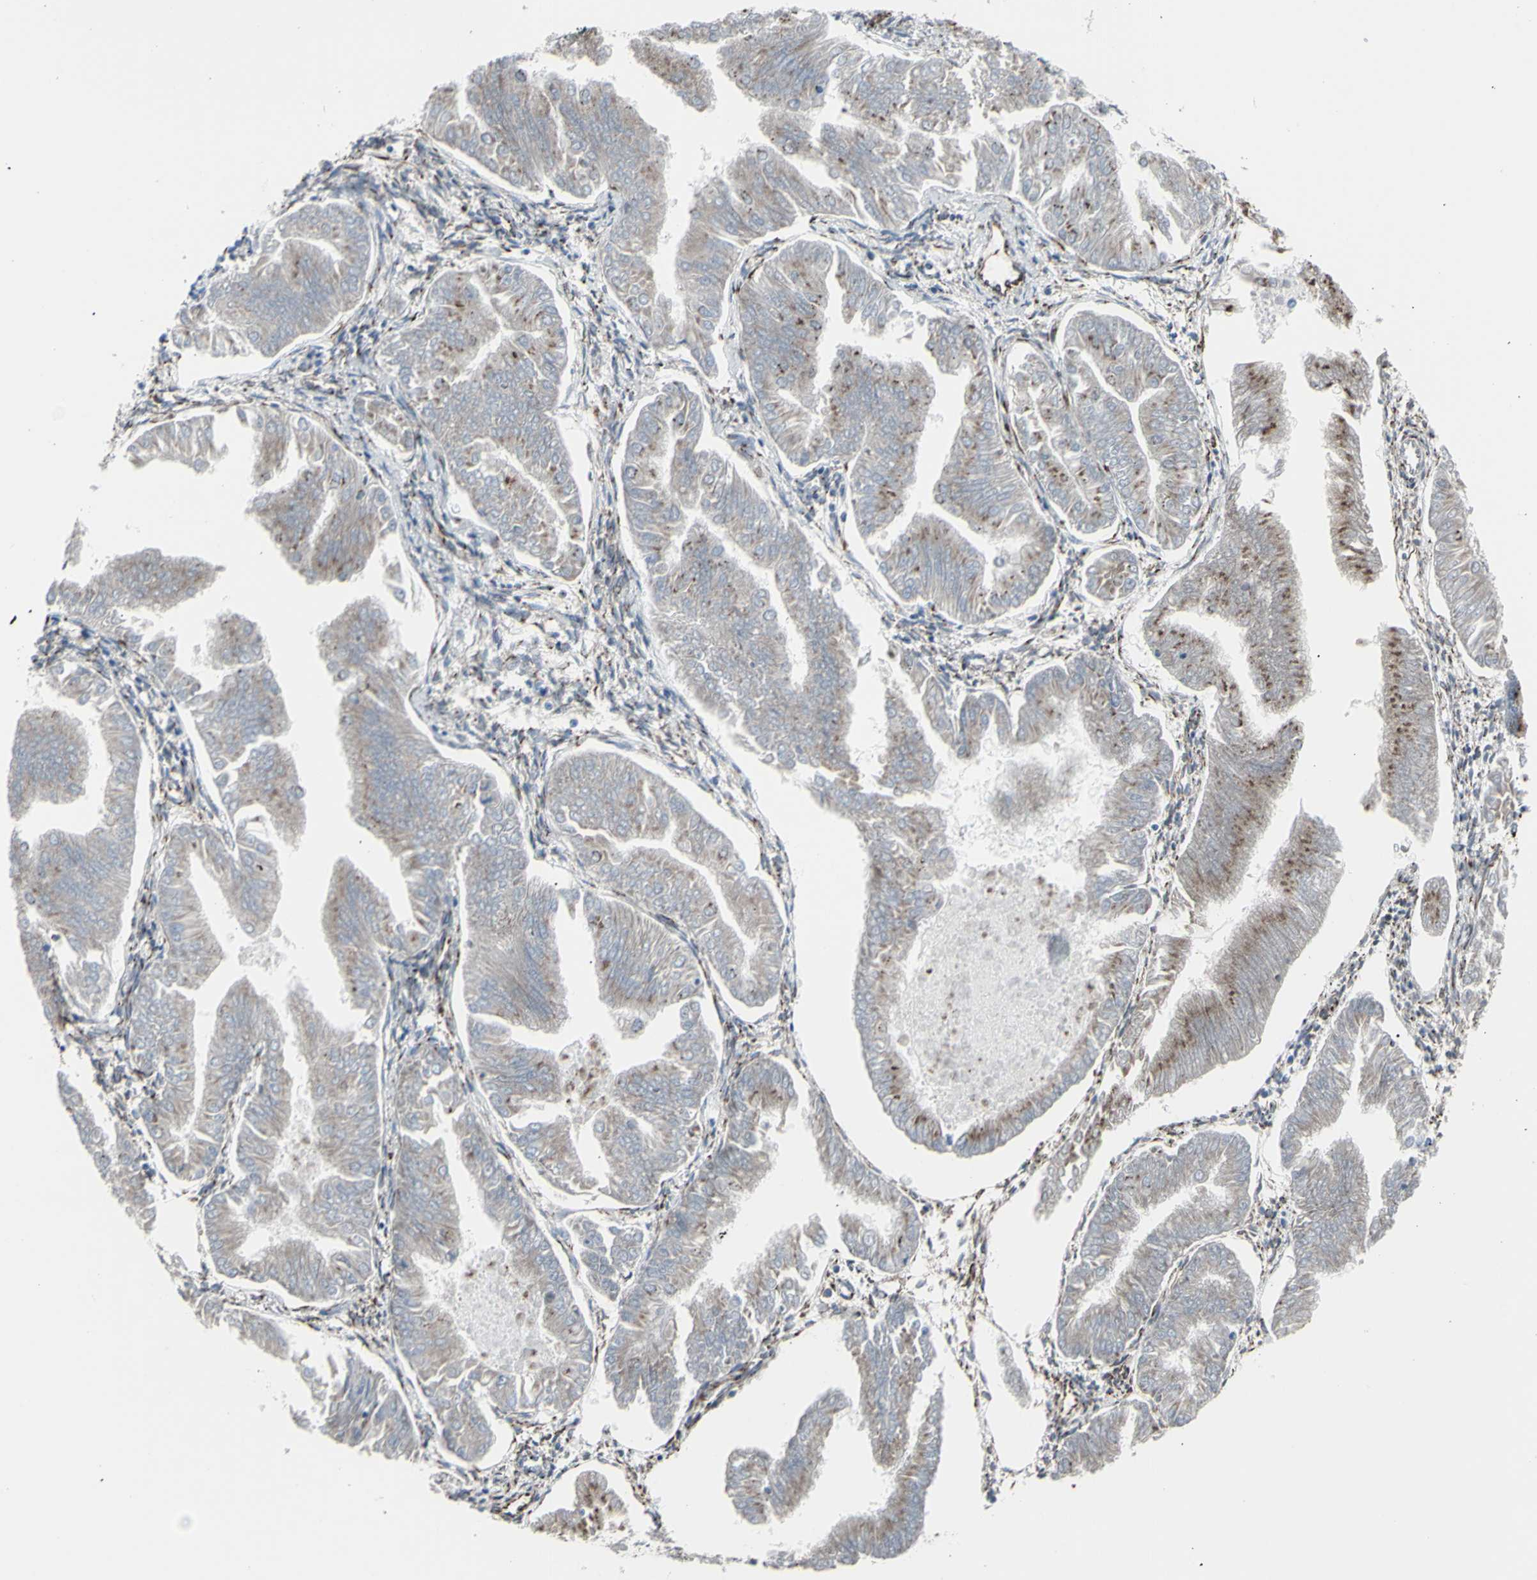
{"staining": {"intensity": "weak", "quantity": ">75%", "location": "cytoplasmic/membranous"}, "tissue": "endometrial cancer", "cell_type": "Tumor cells", "image_type": "cancer", "snomed": [{"axis": "morphology", "description": "Adenocarcinoma, NOS"}, {"axis": "topography", "description": "Endometrium"}], "caption": "An immunohistochemistry histopathology image of neoplastic tissue is shown. Protein staining in brown labels weak cytoplasmic/membranous positivity in endometrial cancer (adenocarcinoma) within tumor cells.", "gene": "GLG1", "patient": {"sex": "female", "age": 53}}